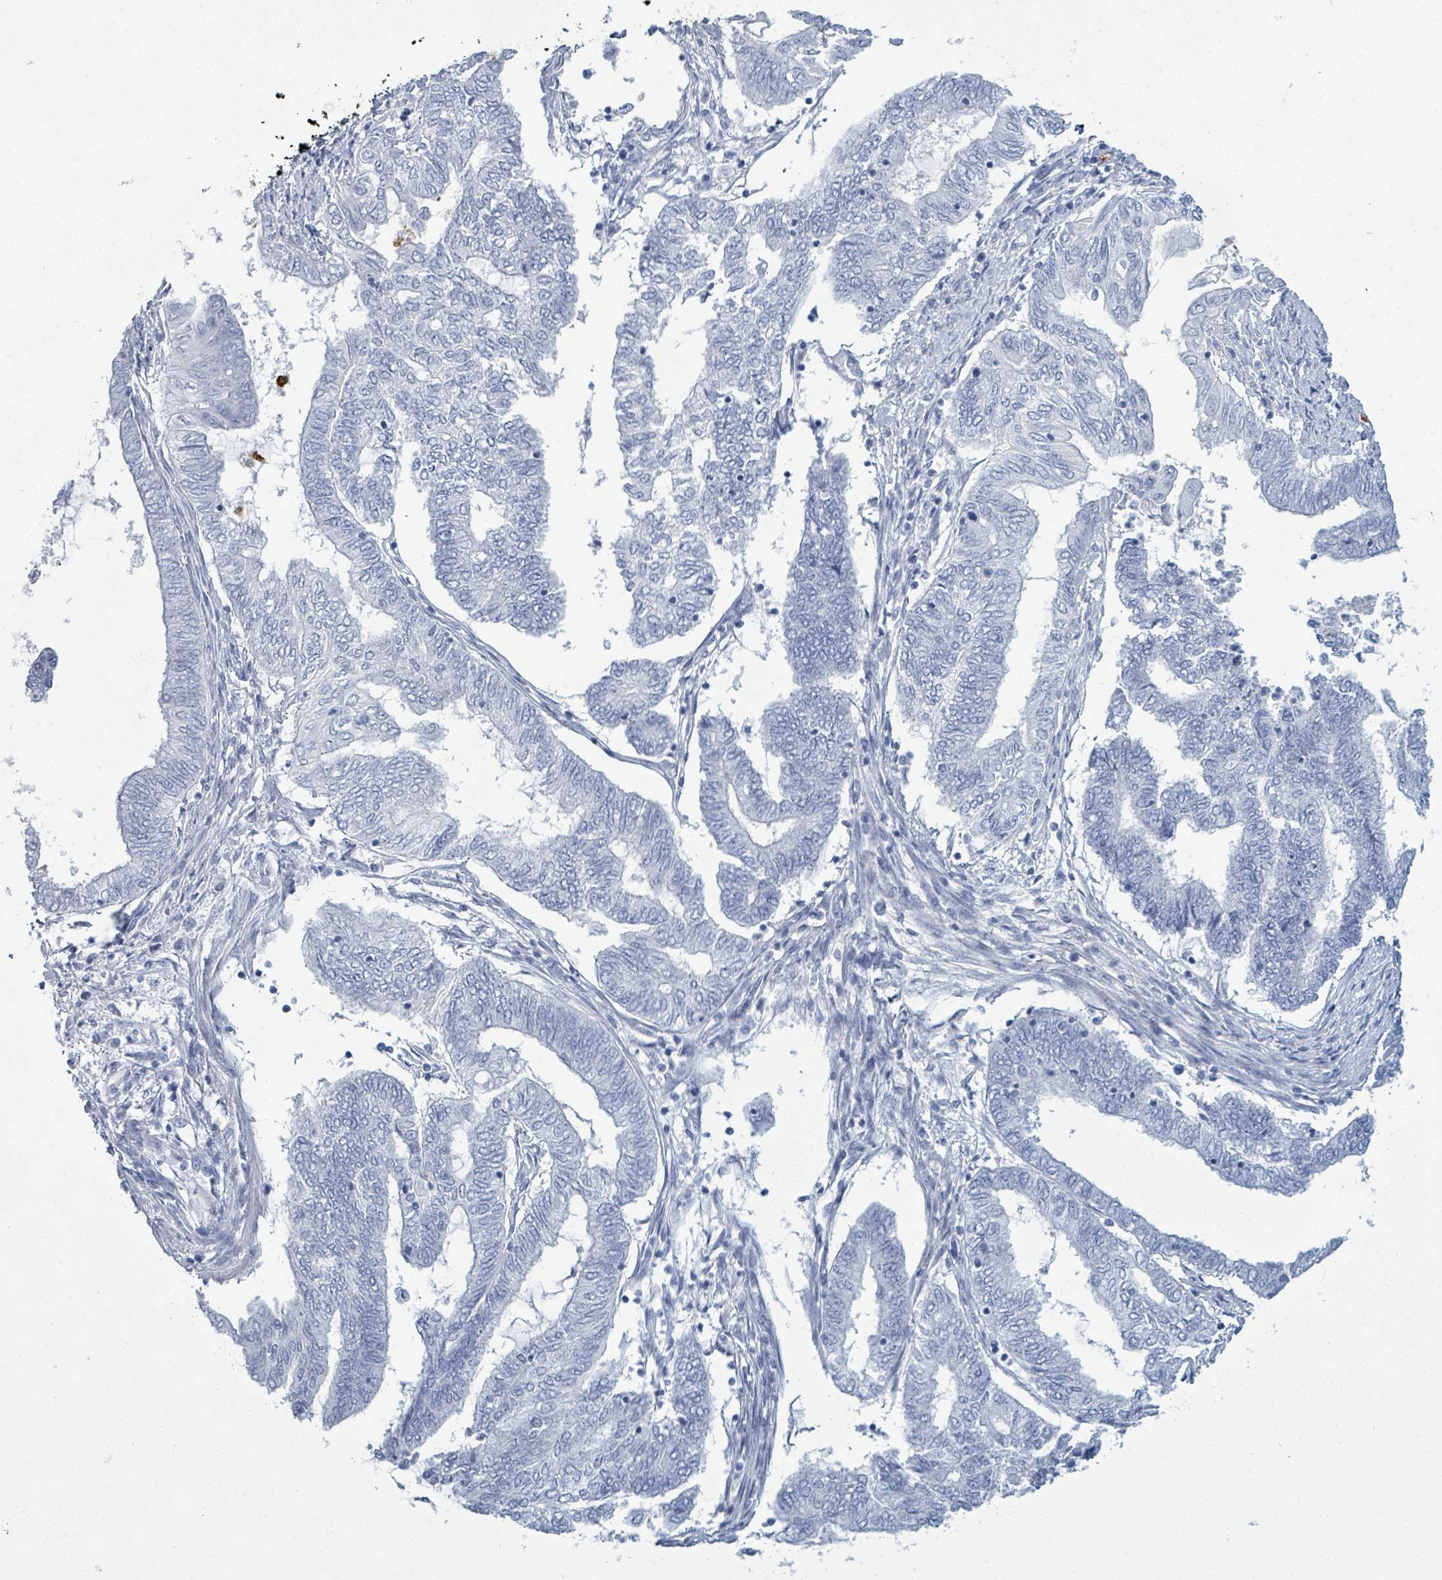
{"staining": {"intensity": "negative", "quantity": "none", "location": "none"}, "tissue": "endometrial cancer", "cell_type": "Tumor cells", "image_type": "cancer", "snomed": [{"axis": "morphology", "description": "Adenocarcinoma, NOS"}, {"axis": "topography", "description": "Uterus"}, {"axis": "topography", "description": "Endometrium"}], "caption": "Tumor cells show no significant protein staining in endometrial cancer (adenocarcinoma).", "gene": "DEFA4", "patient": {"sex": "female", "age": 70}}